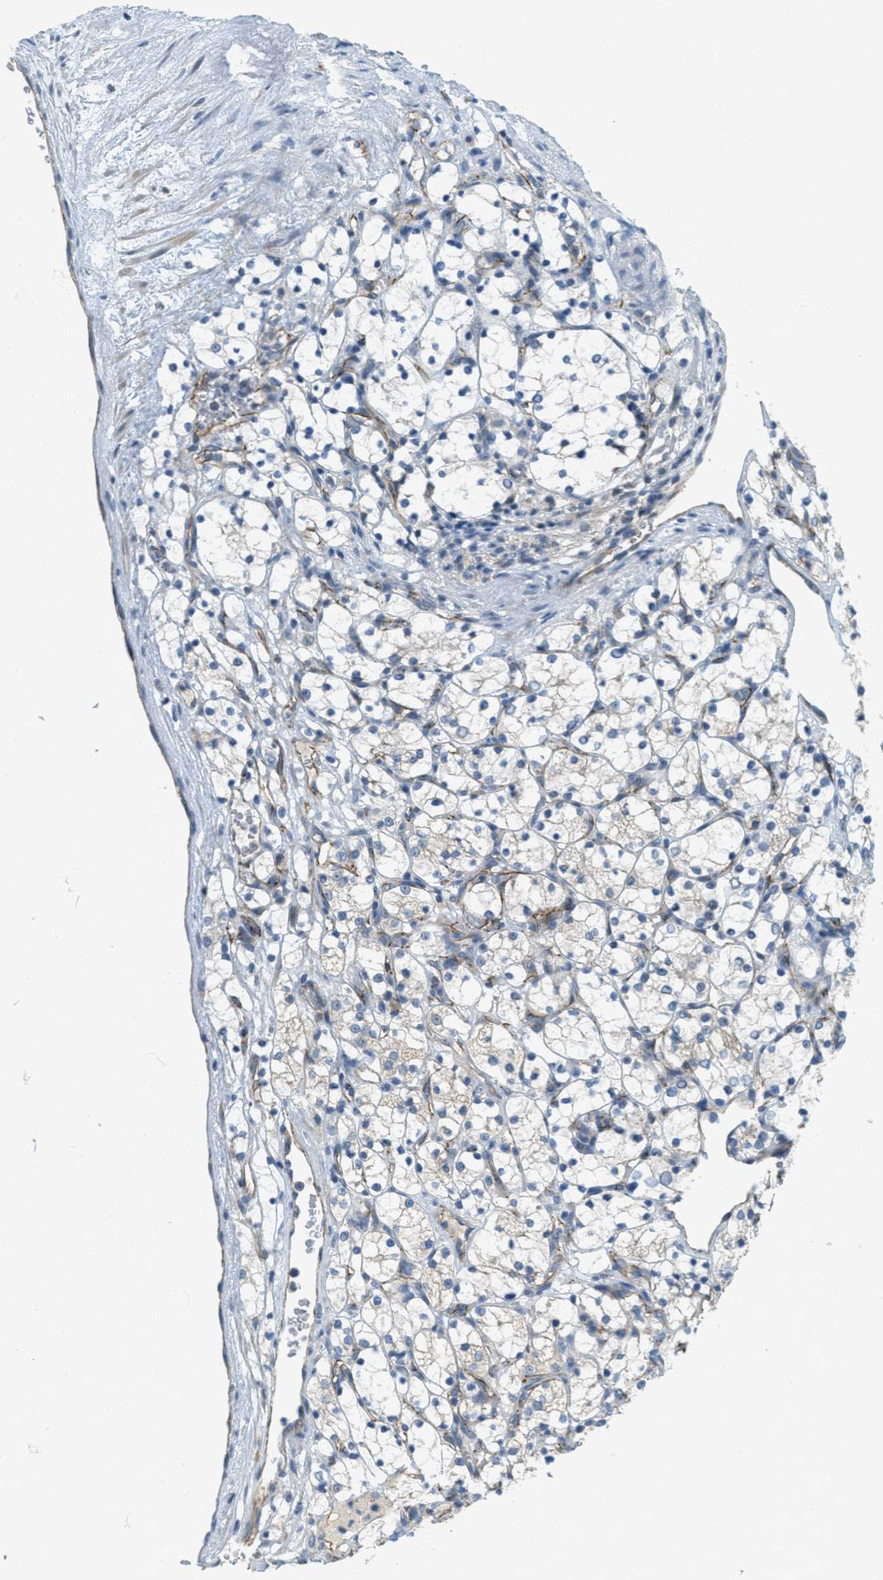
{"staining": {"intensity": "negative", "quantity": "none", "location": "none"}, "tissue": "renal cancer", "cell_type": "Tumor cells", "image_type": "cancer", "snomed": [{"axis": "morphology", "description": "Adenocarcinoma, NOS"}, {"axis": "topography", "description": "Kidney"}], "caption": "Renal adenocarcinoma was stained to show a protein in brown. There is no significant expression in tumor cells.", "gene": "JCAD", "patient": {"sex": "female", "age": 69}}